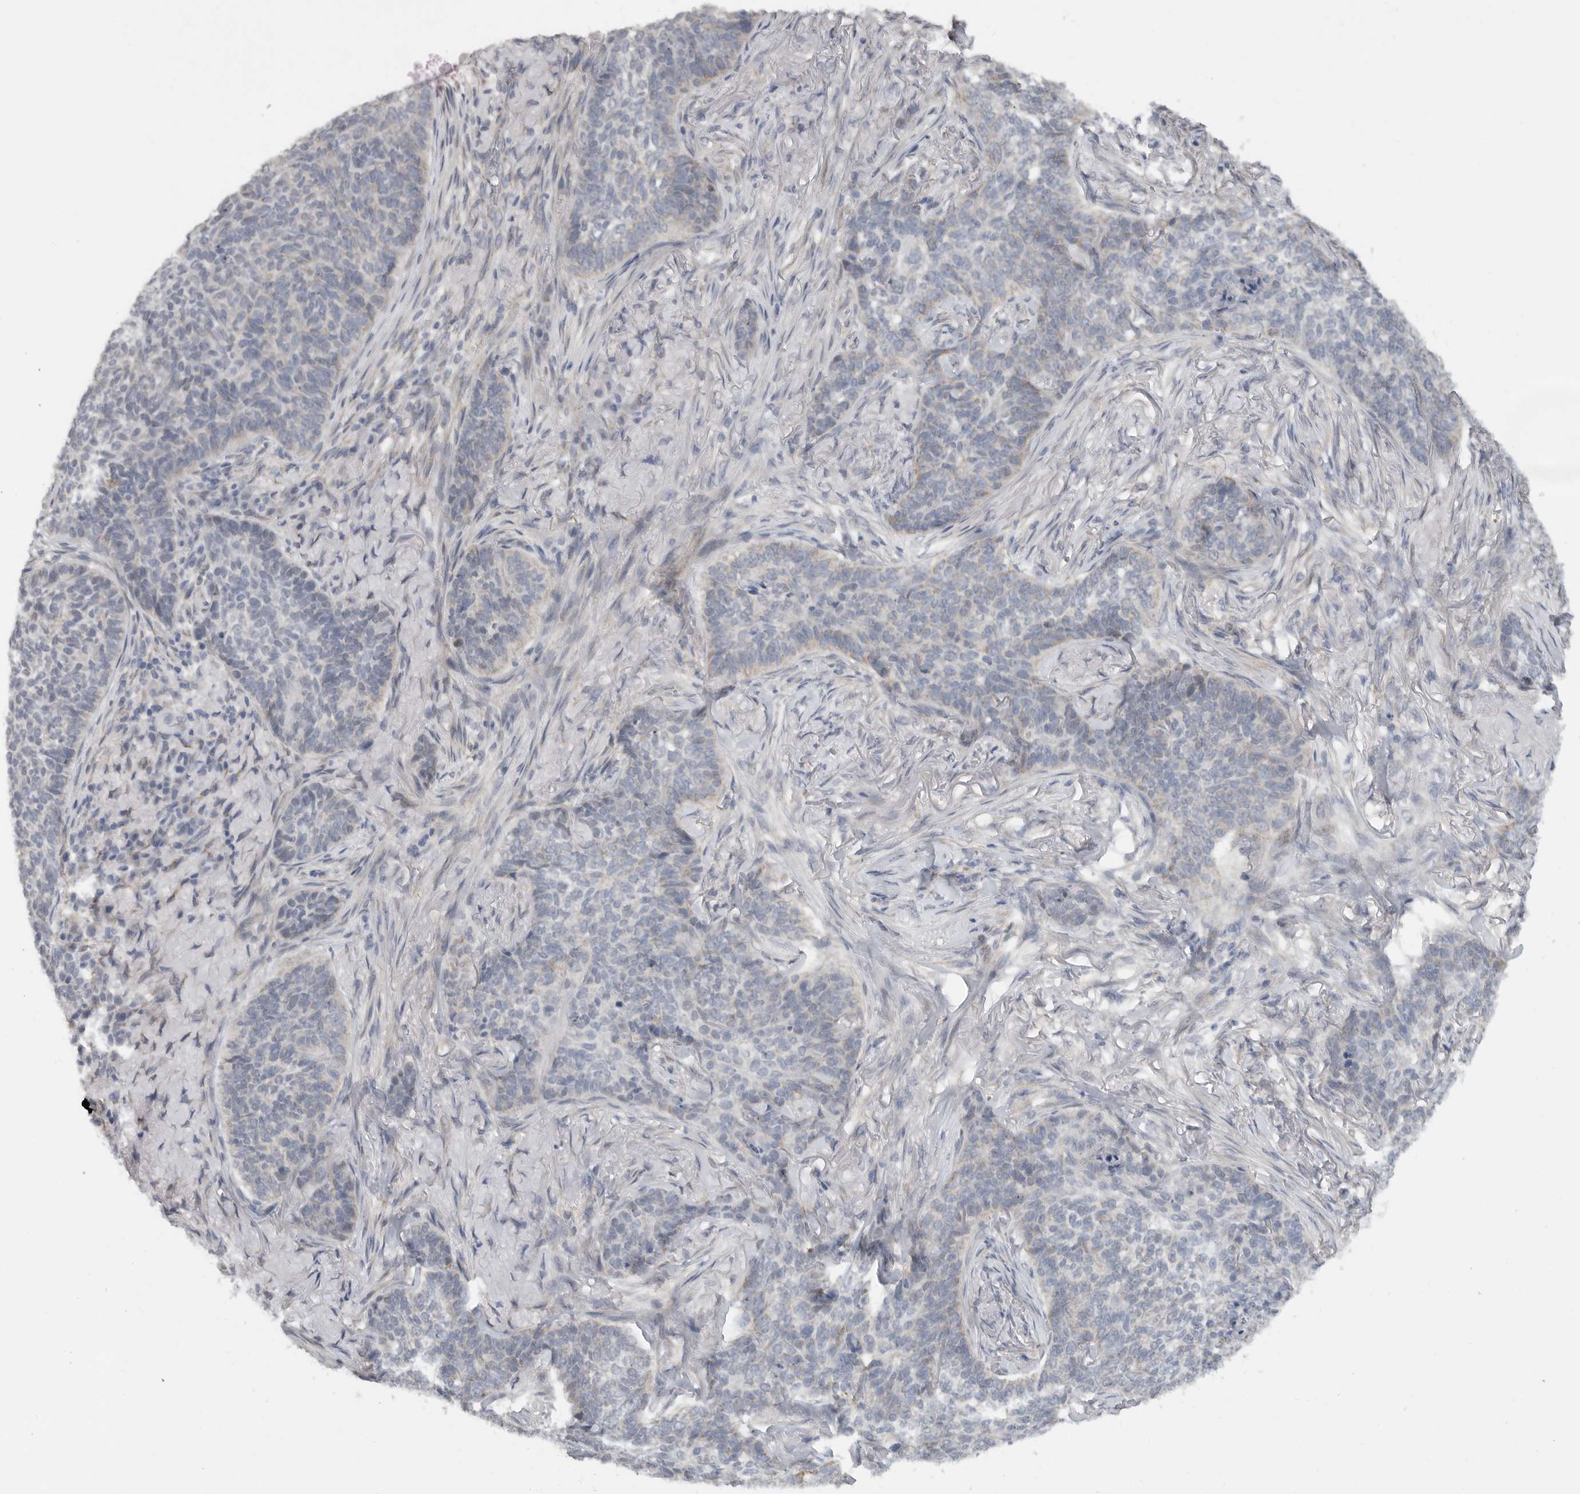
{"staining": {"intensity": "negative", "quantity": "none", "location": "none"}, "tissue": "skin cancer", "cell_type": "Tumor cells", "image_type": "cancer", "snomed": [{"axis": "morphology", "description": "Basal cell carcinoma"}, {"axis": "topography", "description": "Skin"}], "caption": "The photomicrograph exhibits no significant expression in tumor cells of basal cell carcinoma (skin).", "gene": "DYRK2", "patient": {"sex": "male", "age": 85}}